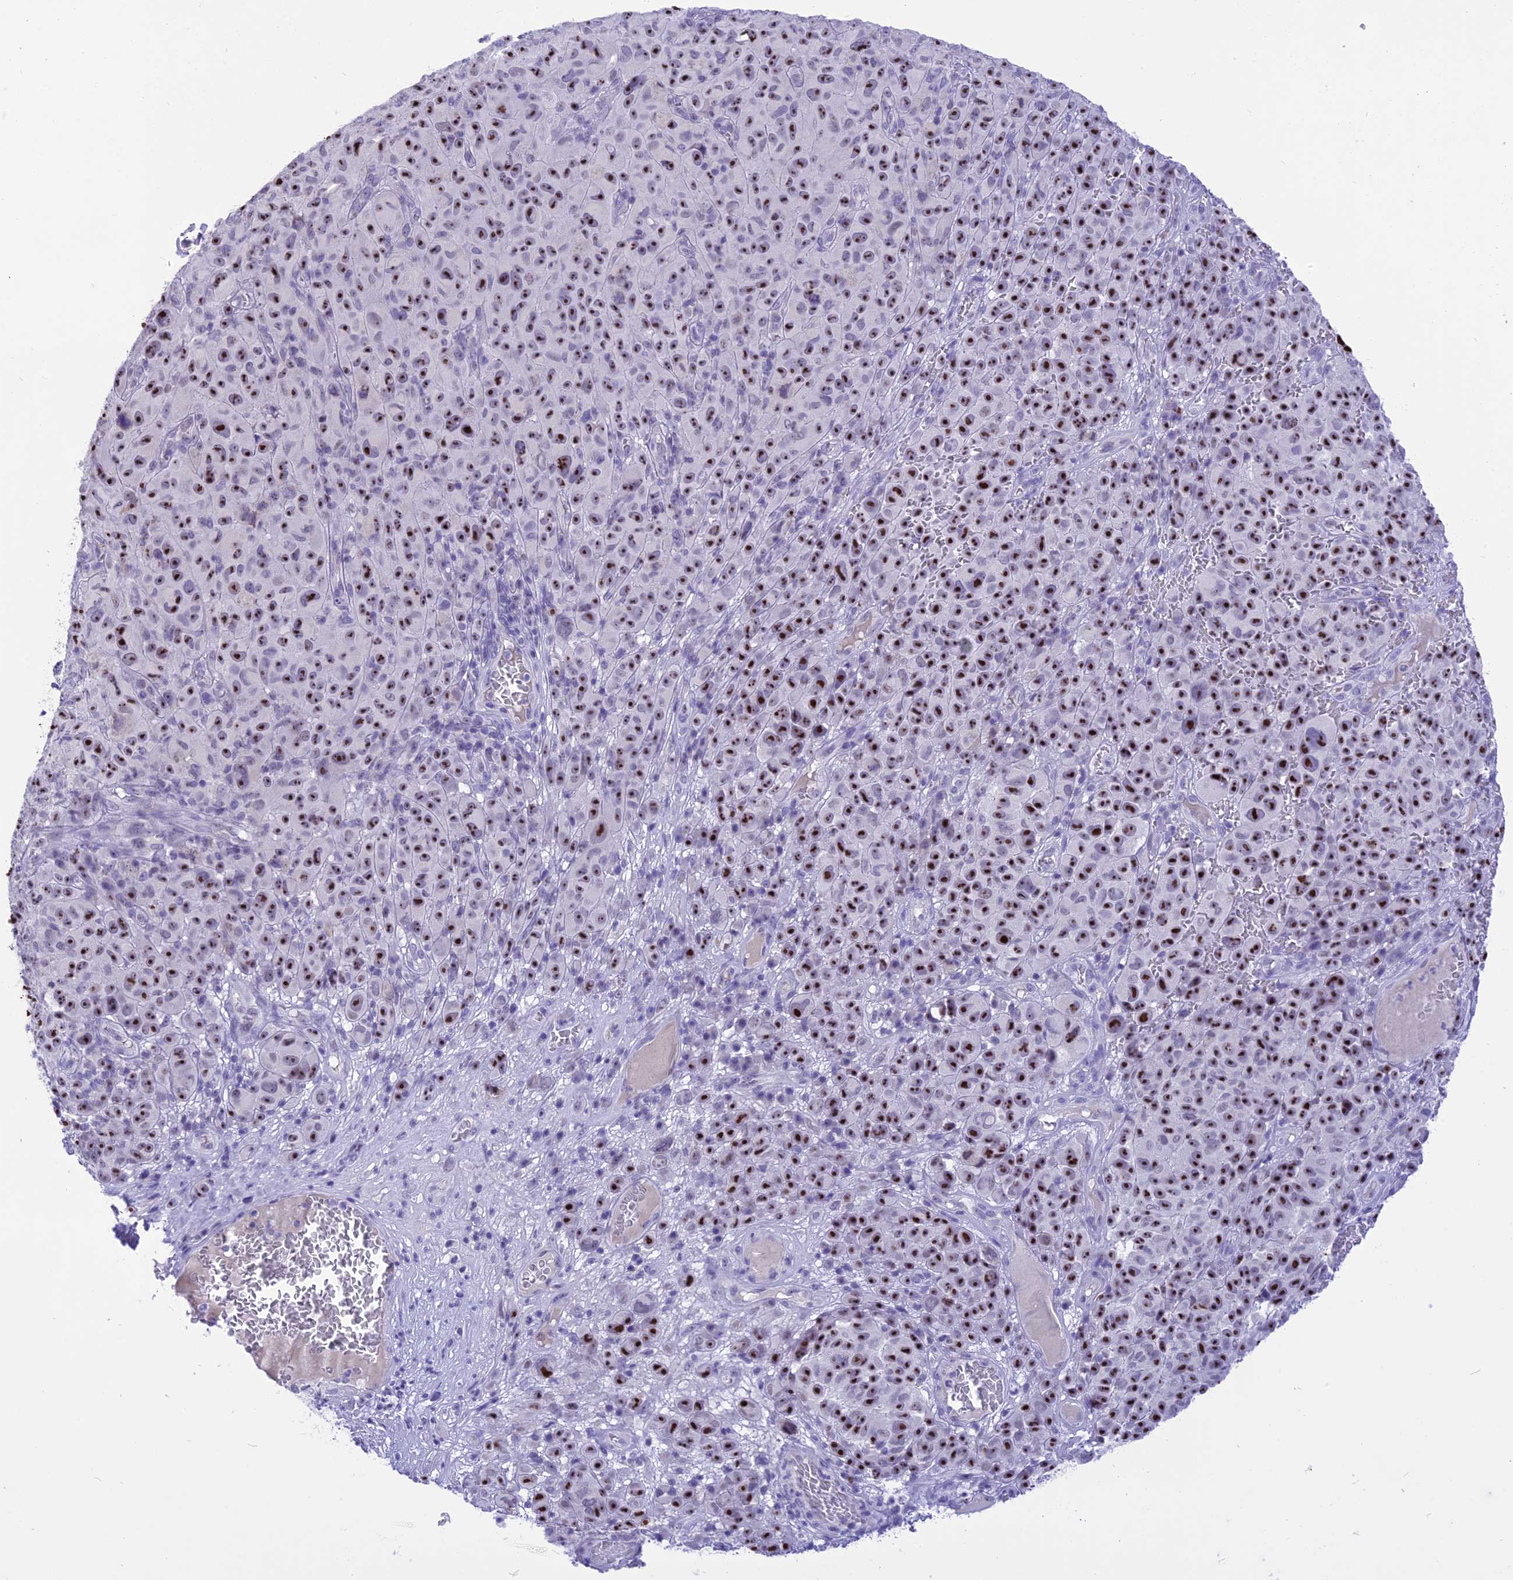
{"staining": {"intensity": "strong", "quantity": ">75%", "location": "nuclear"}, "tissue": "melanoma", "cell_type": "Tumor cells", "image_type": "cancer", "snomed": [{"axis": "morphology", "description": "Malignant melanoma, NOS"}, {"axis": "topography", "description": "Skin"}], "caption": "This photomicrograph demonstrates IHC staining of melanoma, with high strong nuclear positivity in approximately >75% of tumor cells.", "gene": "CMSS1", "patient": {"sex": "female", "age": 82}}